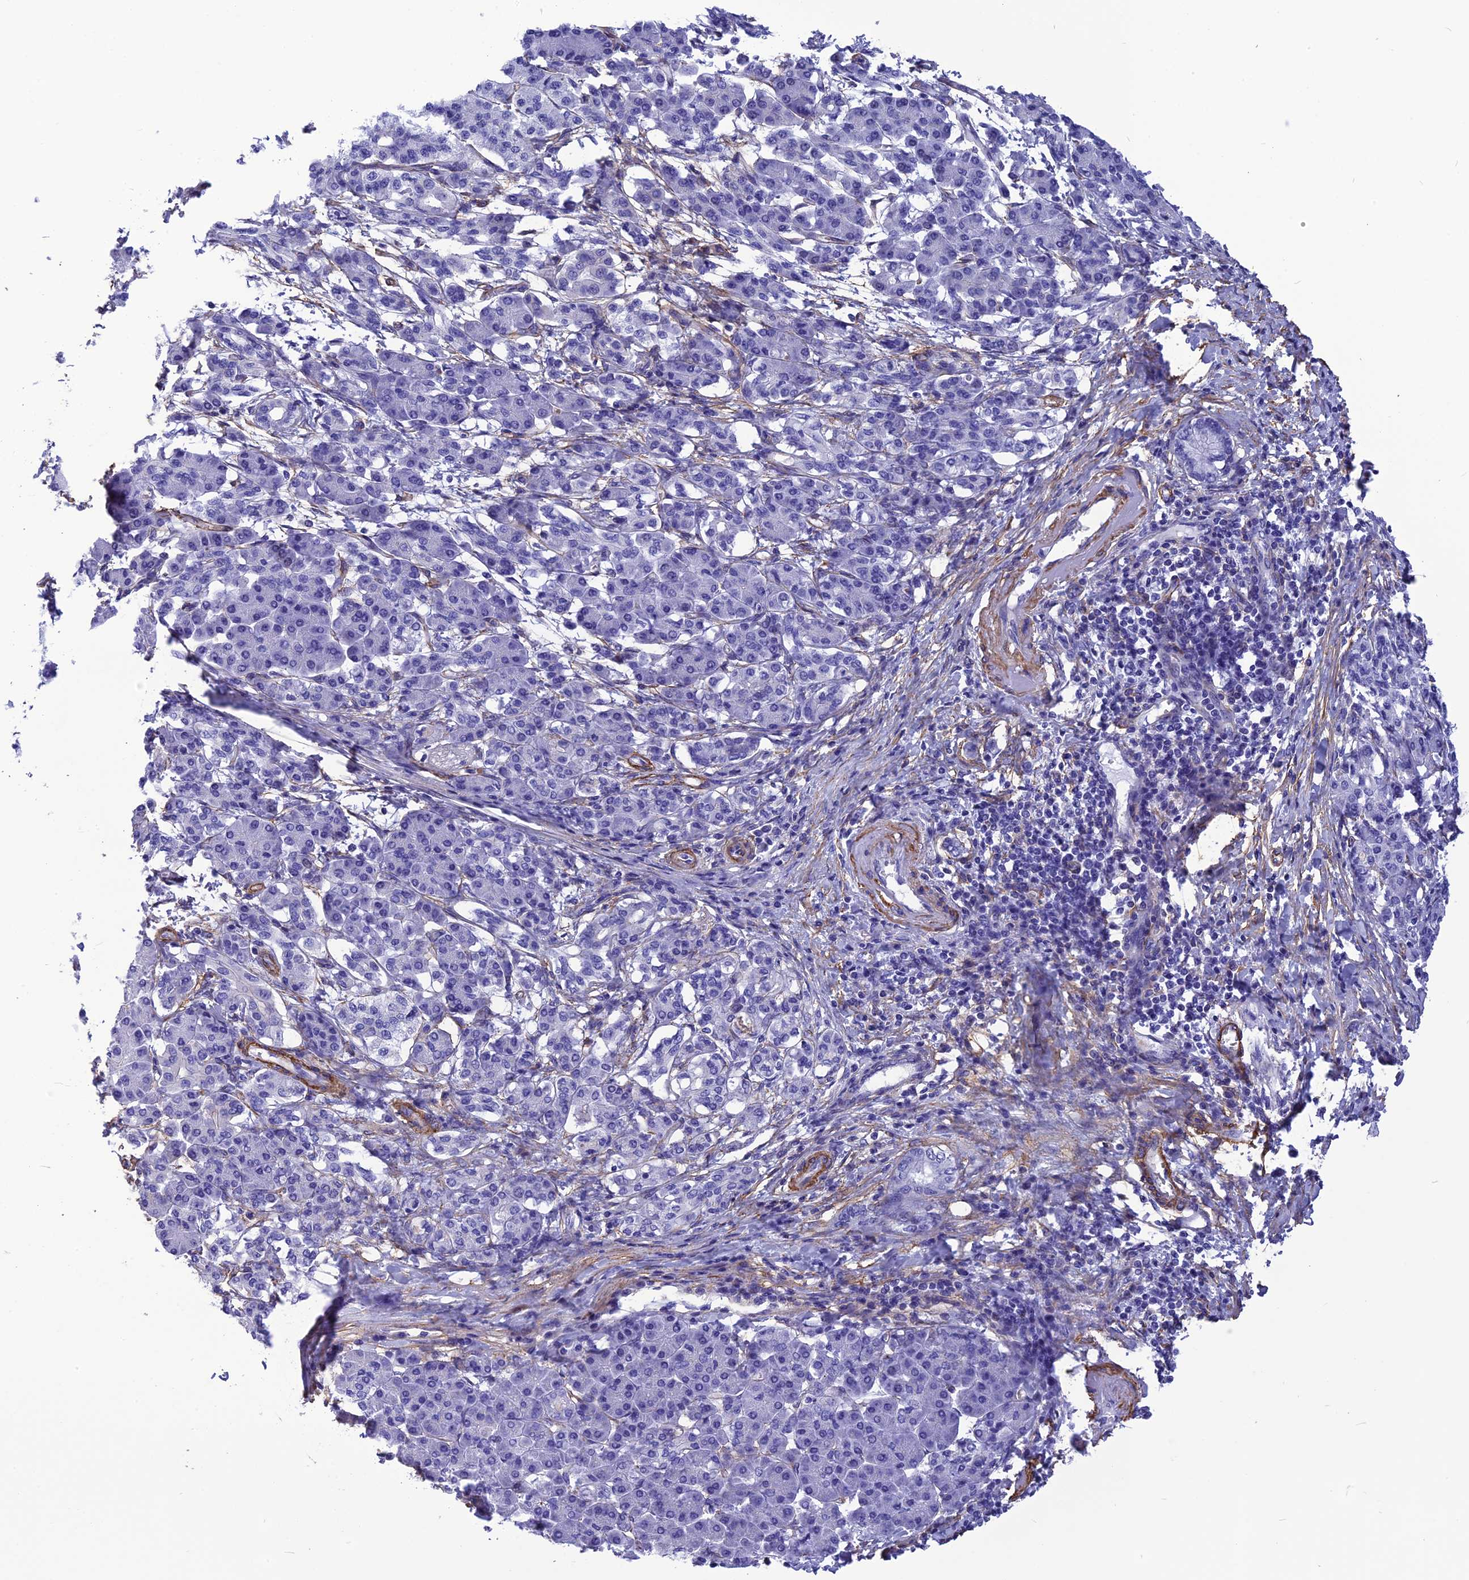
{"staining": {"intensity": "negative", "quantity": "none", "location": "none"}, "tissue": "pancreatic cancer", "cell_type": "Tumor cells", "image_type": "cancer", "snomed": [{"axis": "morphology", "description": "Adenocarcinoma, NOS"}, {"axis": "topography", "description": "Pancreas"}], "caption": "Immunohistochemistry (IHC) image of neoplastic tissue: adenocarcinoma (pancreatic) stained with DAB demonstrates no significant protein positivity in tumor cells.", "gene": "NKD1", "patient": {"sex": "female", "age": 55}}